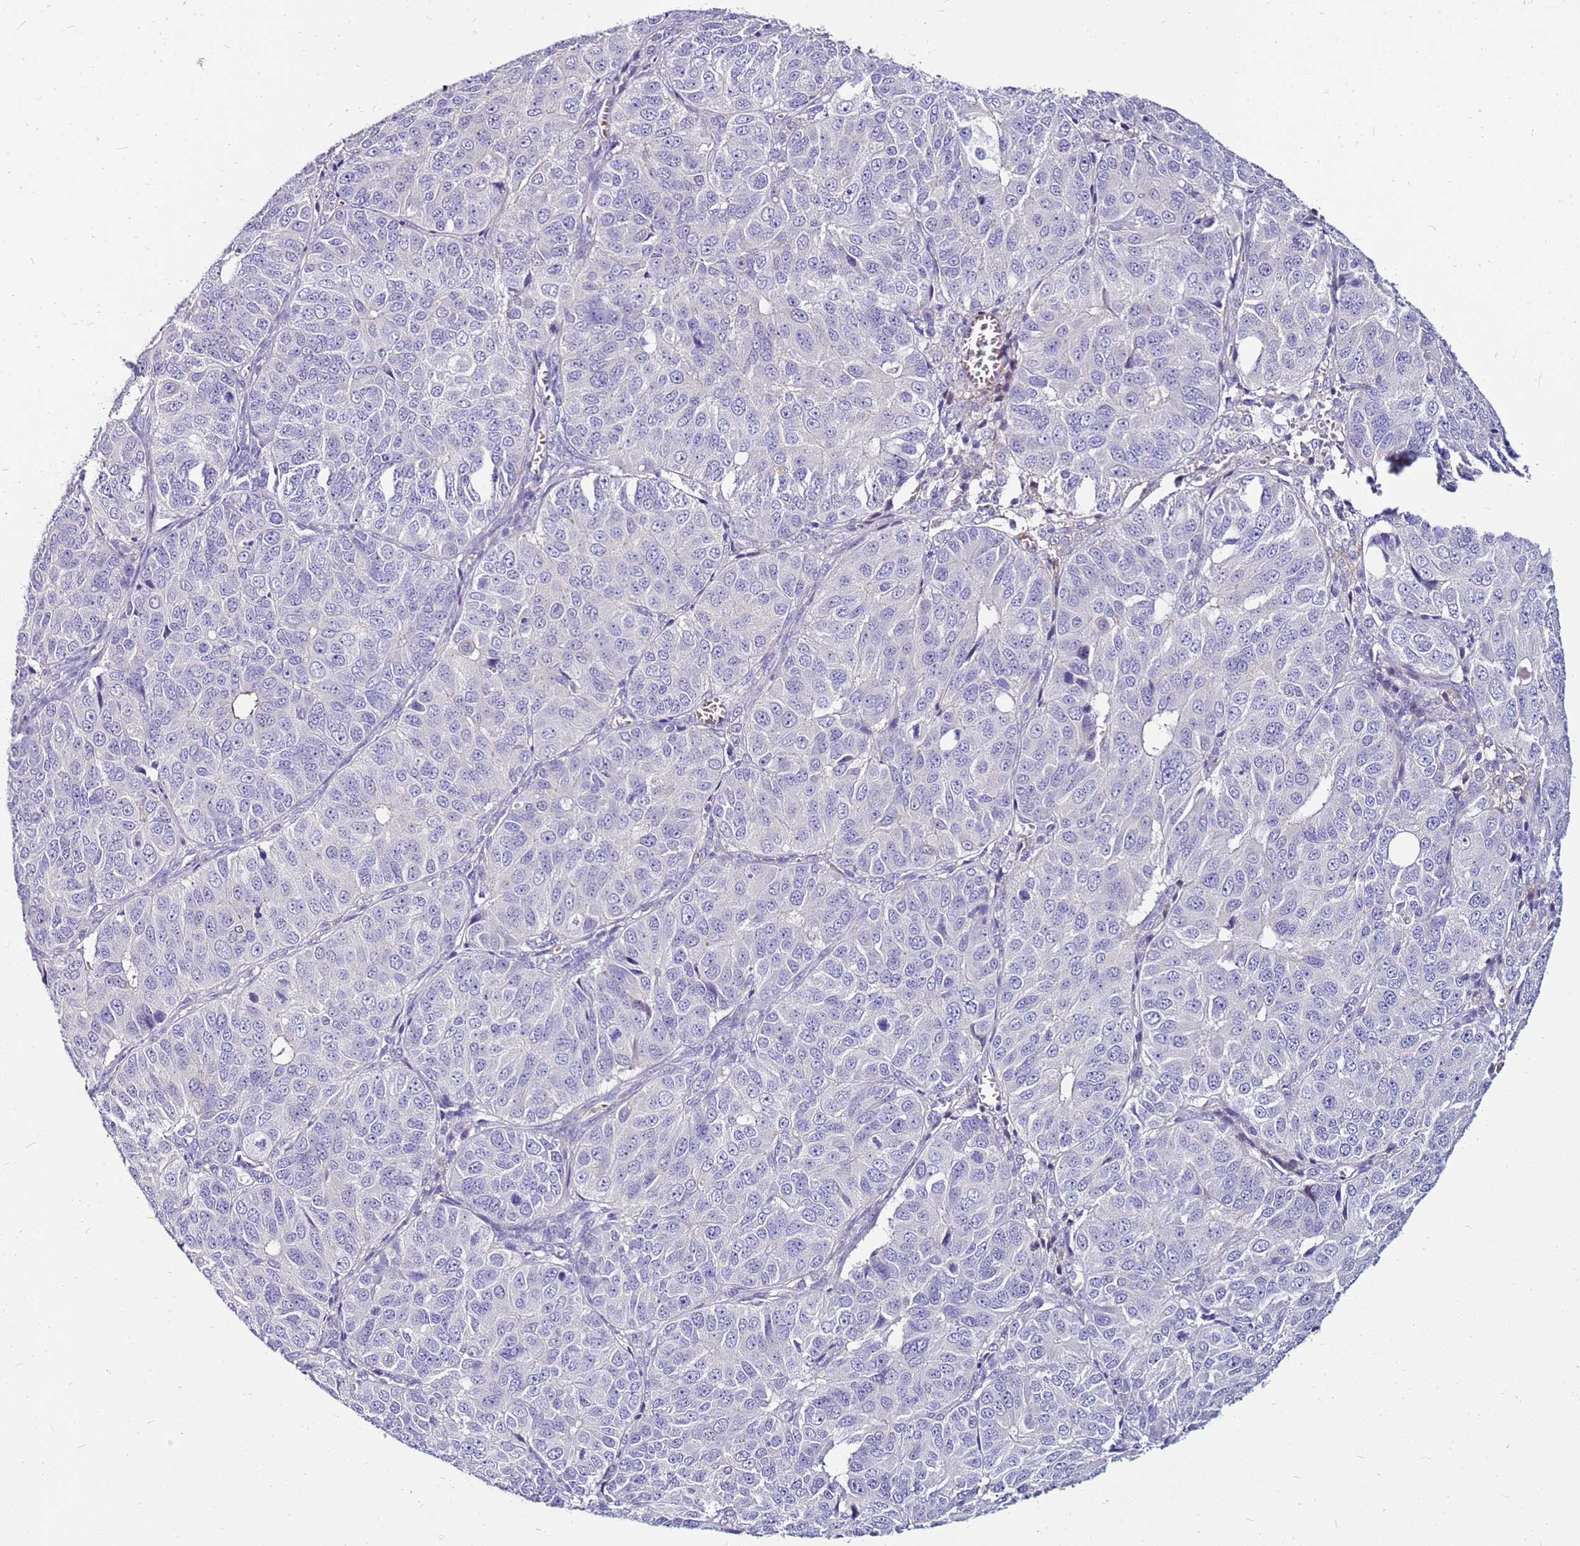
{"staining": {"intensity": "negative", "quantity": "none", "location": "none"}, "tissue": "ovarian cancer", "cell_type": "Tumor cells", "image_type": "cancer", "snomed": [{"axis": "morphology", "description": "Carcinoma, endometroid"}, {"axis": "topography", "description": "Ovary"}], "caption": "Immunohistochemistry photomicrograph of human ovarian cancer (endometroid carcinoma) stained for a protein (brown), which exhibits no positivity in tumor cells.", "gene": "DCDC2B", "patient": {"sex": "female", "age": 51}}